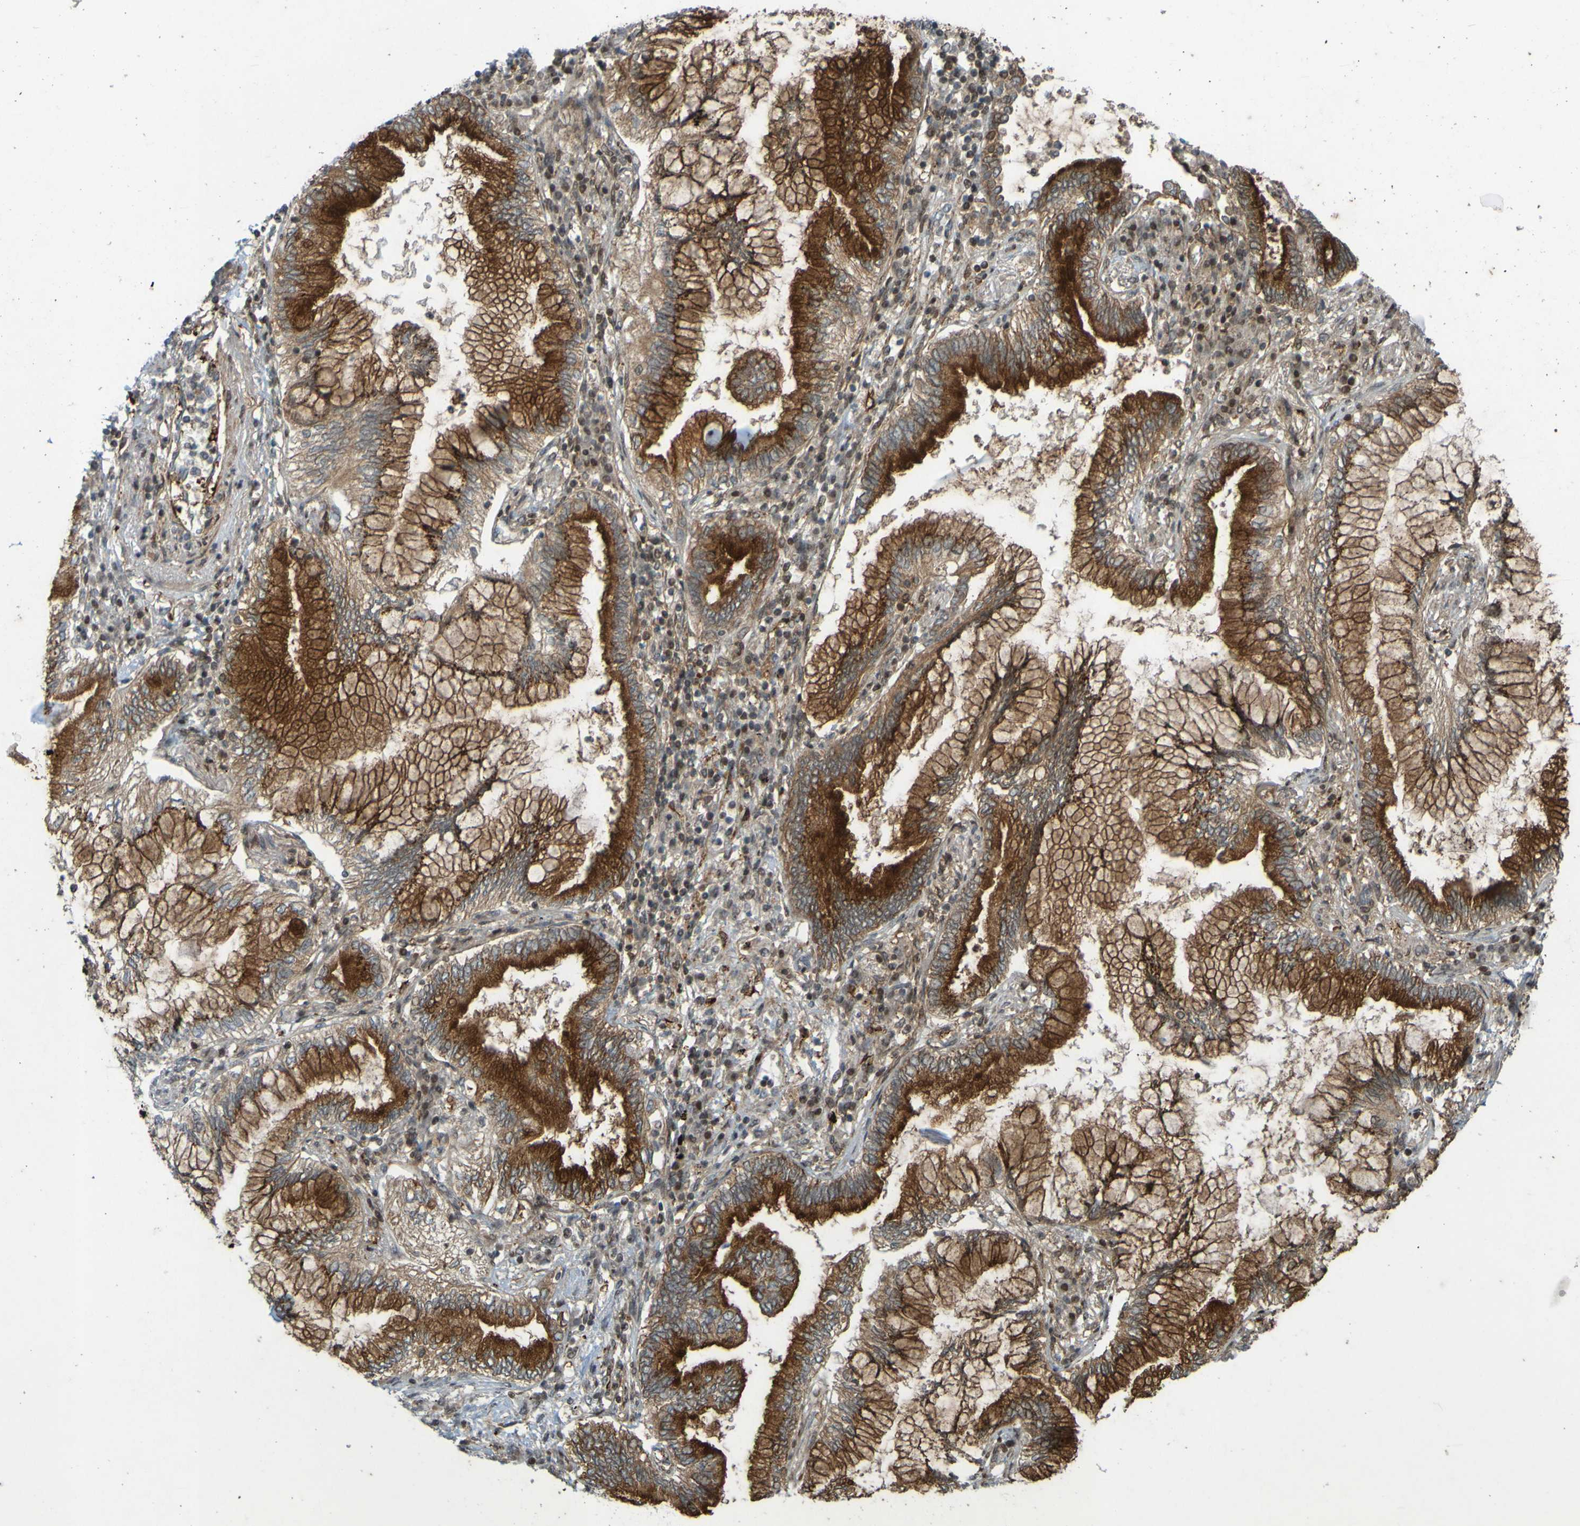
{"staining": {"intensity": "strong", "quantity": ">75%", "location": "cytoplasmic/membranous"}, "tissue": "lung cancer", "cell_type": "Tumor cells", "image_type": "cancer", "snomed": [{"axis": "morphology", "description": "Normal tissue, NOS"}, {"axis": "morphology", "description": "Adenocarcinoma, NOS"}, {"axis": "topography", "description": "Bronchus"}, {"axis": "topography", "description": "Lung"}], "caption": "This is an image of IHC staining of lung cancer (adenocarcinoma), which shows strong expression in the cytoplasmic/membranous of tumor cells.", "gene": "GUCY1A1", "patient": {"sex": "female", "age": 70}}